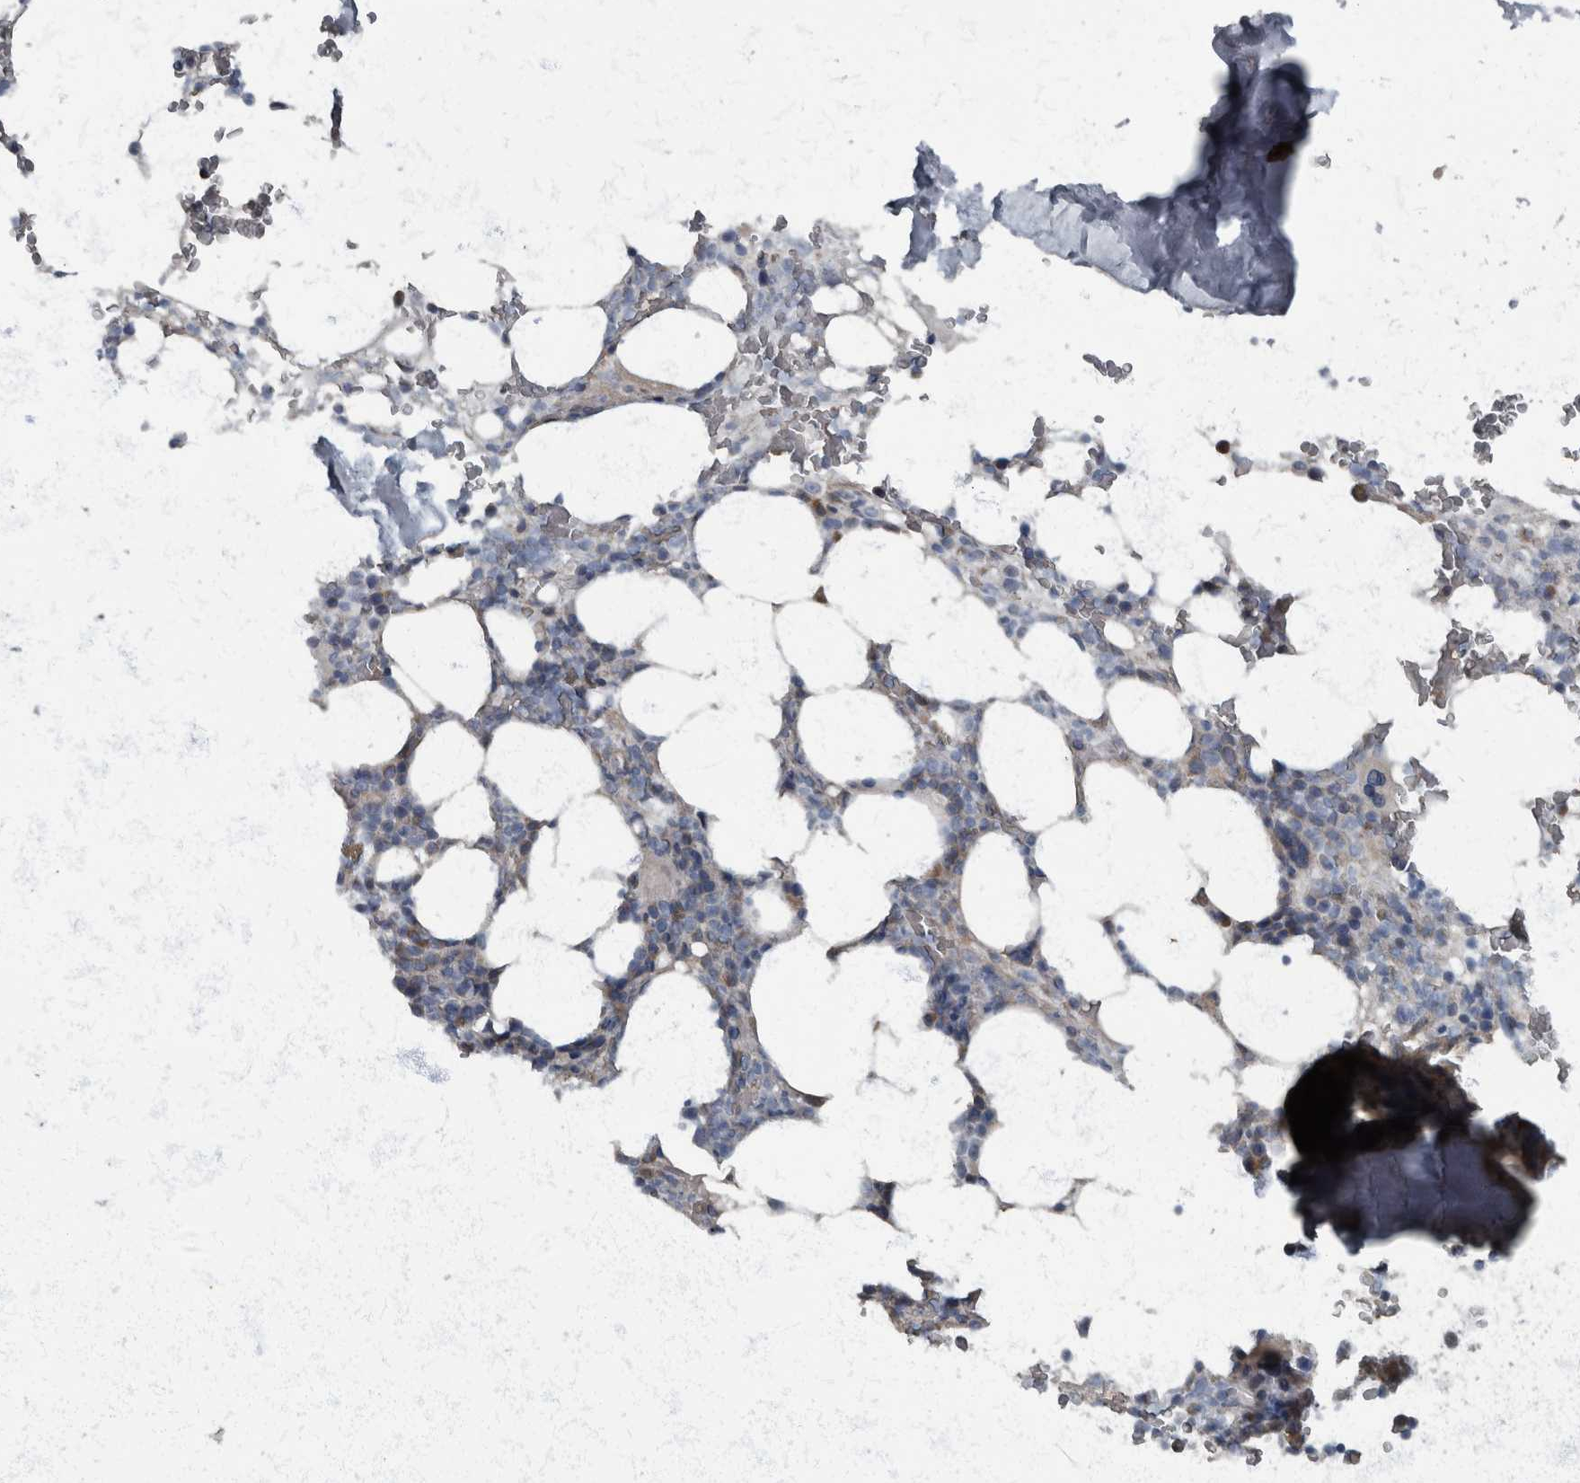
{"staining": {"intensity": "negative", "quantity": "none", "location": "none"}, "tissue": "bone marrow", "cell_type": "Hematopoietic cells", "image_type": "normal", "snomed": [{"axis": "morphology", "description": "Normal tissue, NOS"}, {"axis": "topography", "description": "Bone marrow"}], "caption": "An immunohistochemistry (IHC) micrograph of normal bone marrow is shown. There is no staining in hematopoietic cells of bone marrow.", "gene": "RABGGTB", "patient": {"sex": "male", "age": 58}}